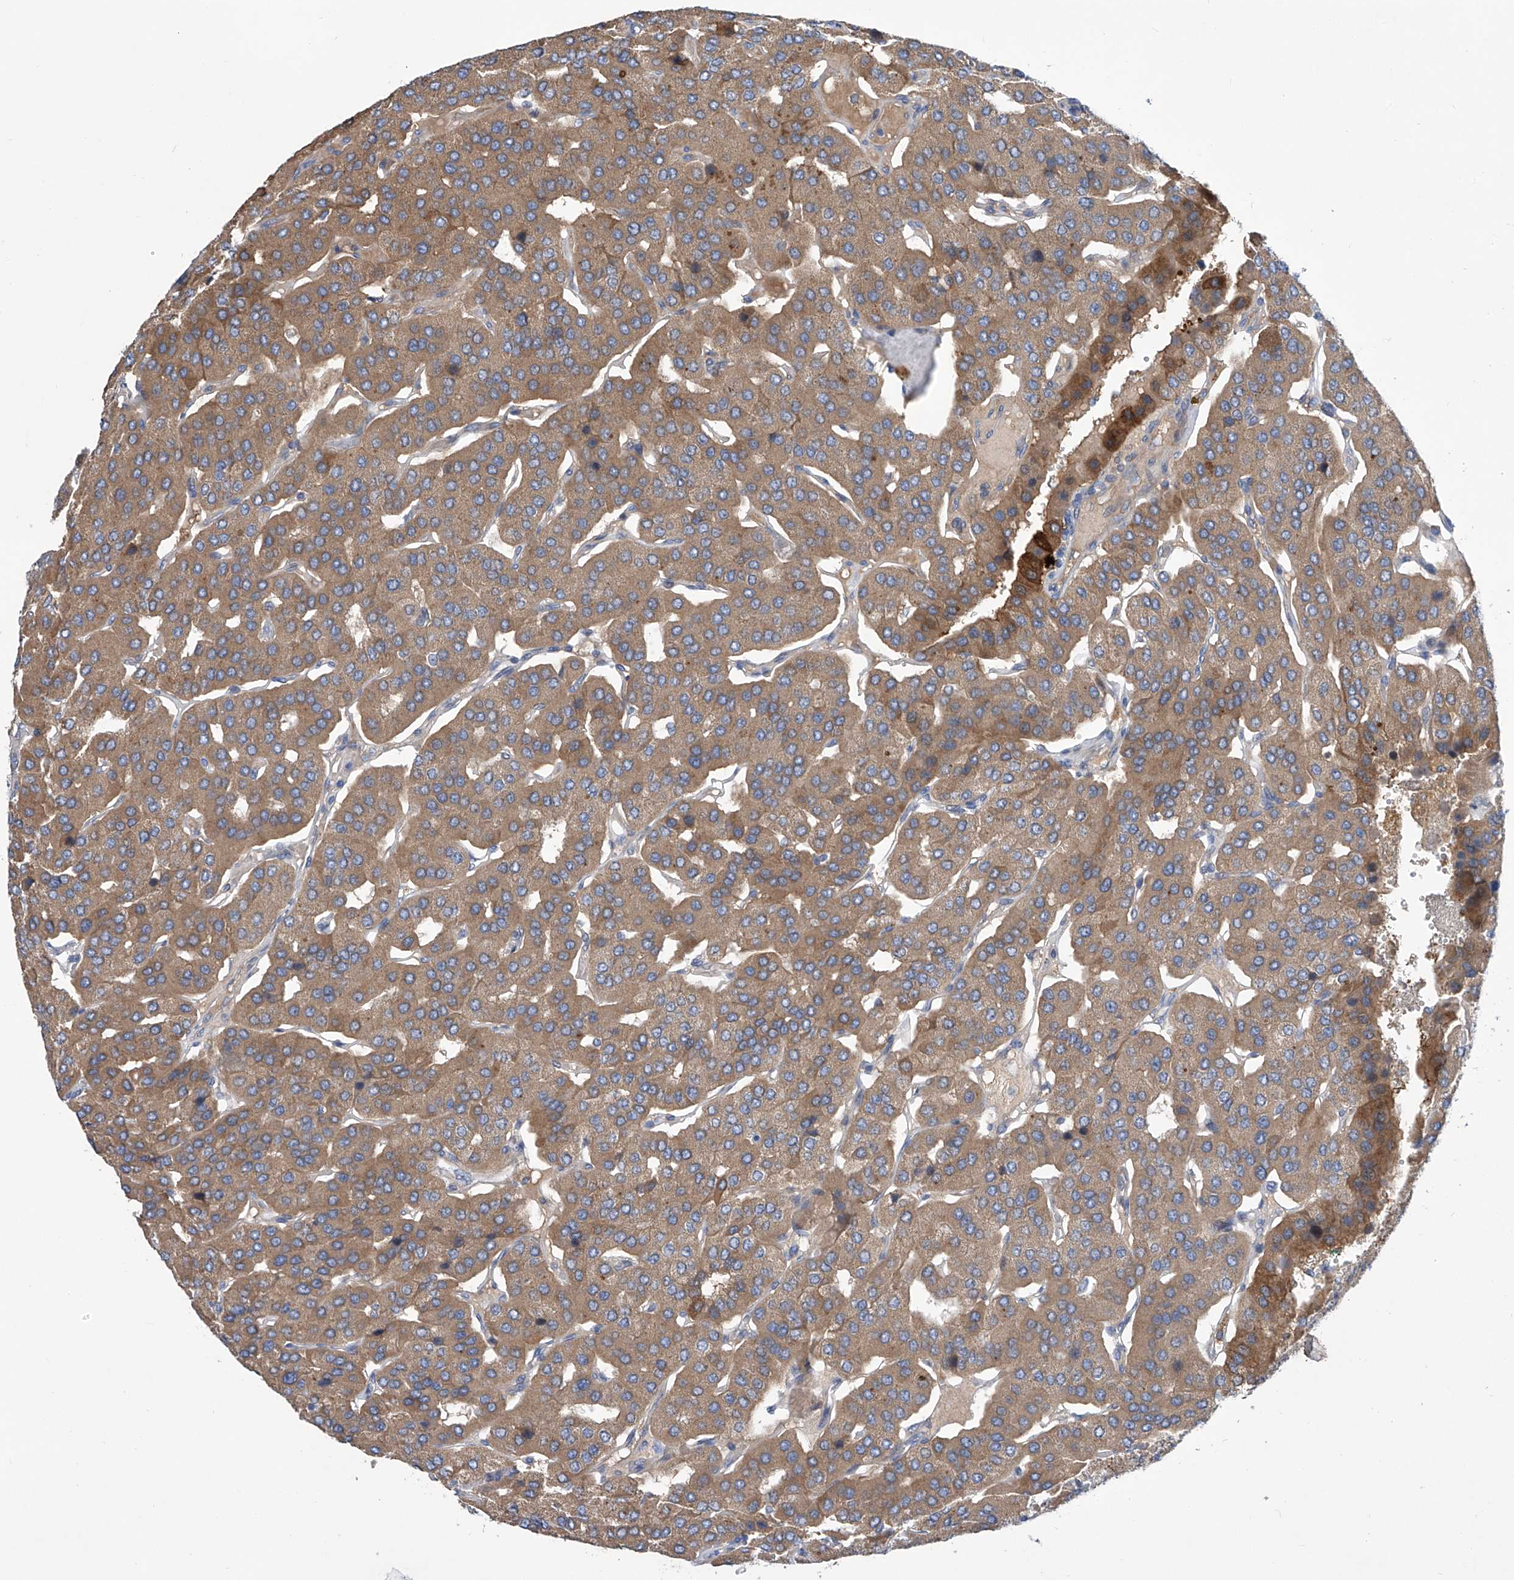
{"staining": {"intensity": "moderate", "quantity": ">75%", "location": "cytoplasmic/membranous"}, "tissue": "parathyroid gland", "cell_type": "Glandular cells", "image_type": "normal", "snomed": [{"axis": "morphology", "description": "Normal tissue, NOS"}, {"axis": "morphology", "description": "Adenoma, NOS"}, {"axis": "topography", "description": "Parathyroid gland"}], "caption": "Protein expression analysis of unremarkable human parathyroid gland reveals moderate cytoplasmic/membranous positivity in about >75% of glandular cells. (brown staining indicates protein expression, while blue staining denotes nuclei).", "gene": "SRBD1", "patient": {"sex": "female", "age": 86}}